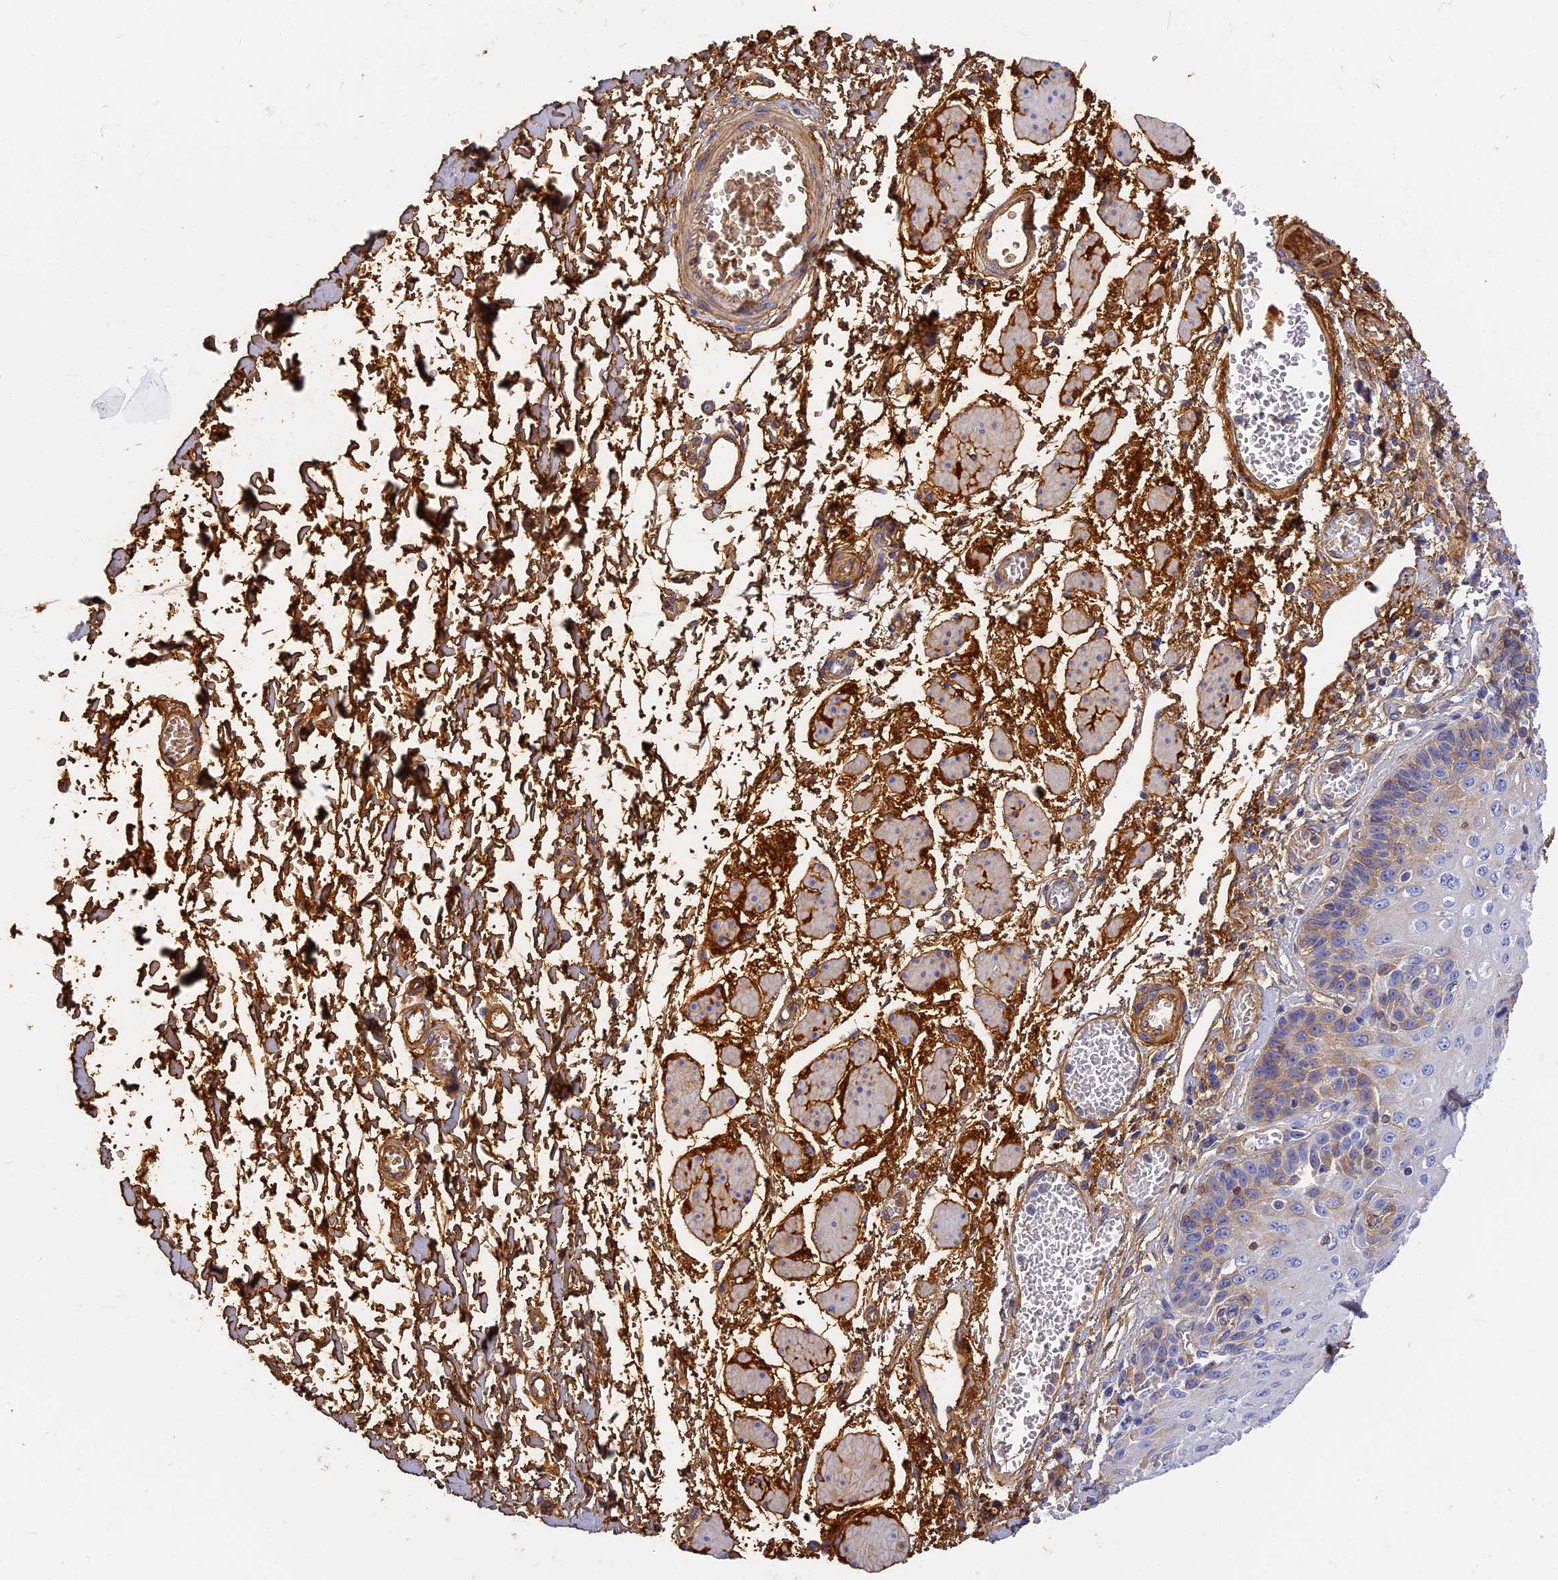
{"staining": {"intensity": "weak", "quantity": "<25%", "location": "cytoplasmic/membranous"}, "tissue": "esophagus", "cell_type": "Squamous epithelial cells", "image_type": "normal", "snomed": [{"axis": "morphology", "description": "Normal tissue, NOS"}, {"axis": "topography", "description": "Esophagus"}], "caption": "DAB immunohistochemical staining of normal human esophagus displays no significant expression in squamous epithelial cells.", "gene": "ITIH1", "patient": {"sex": "male", "age": 81}}